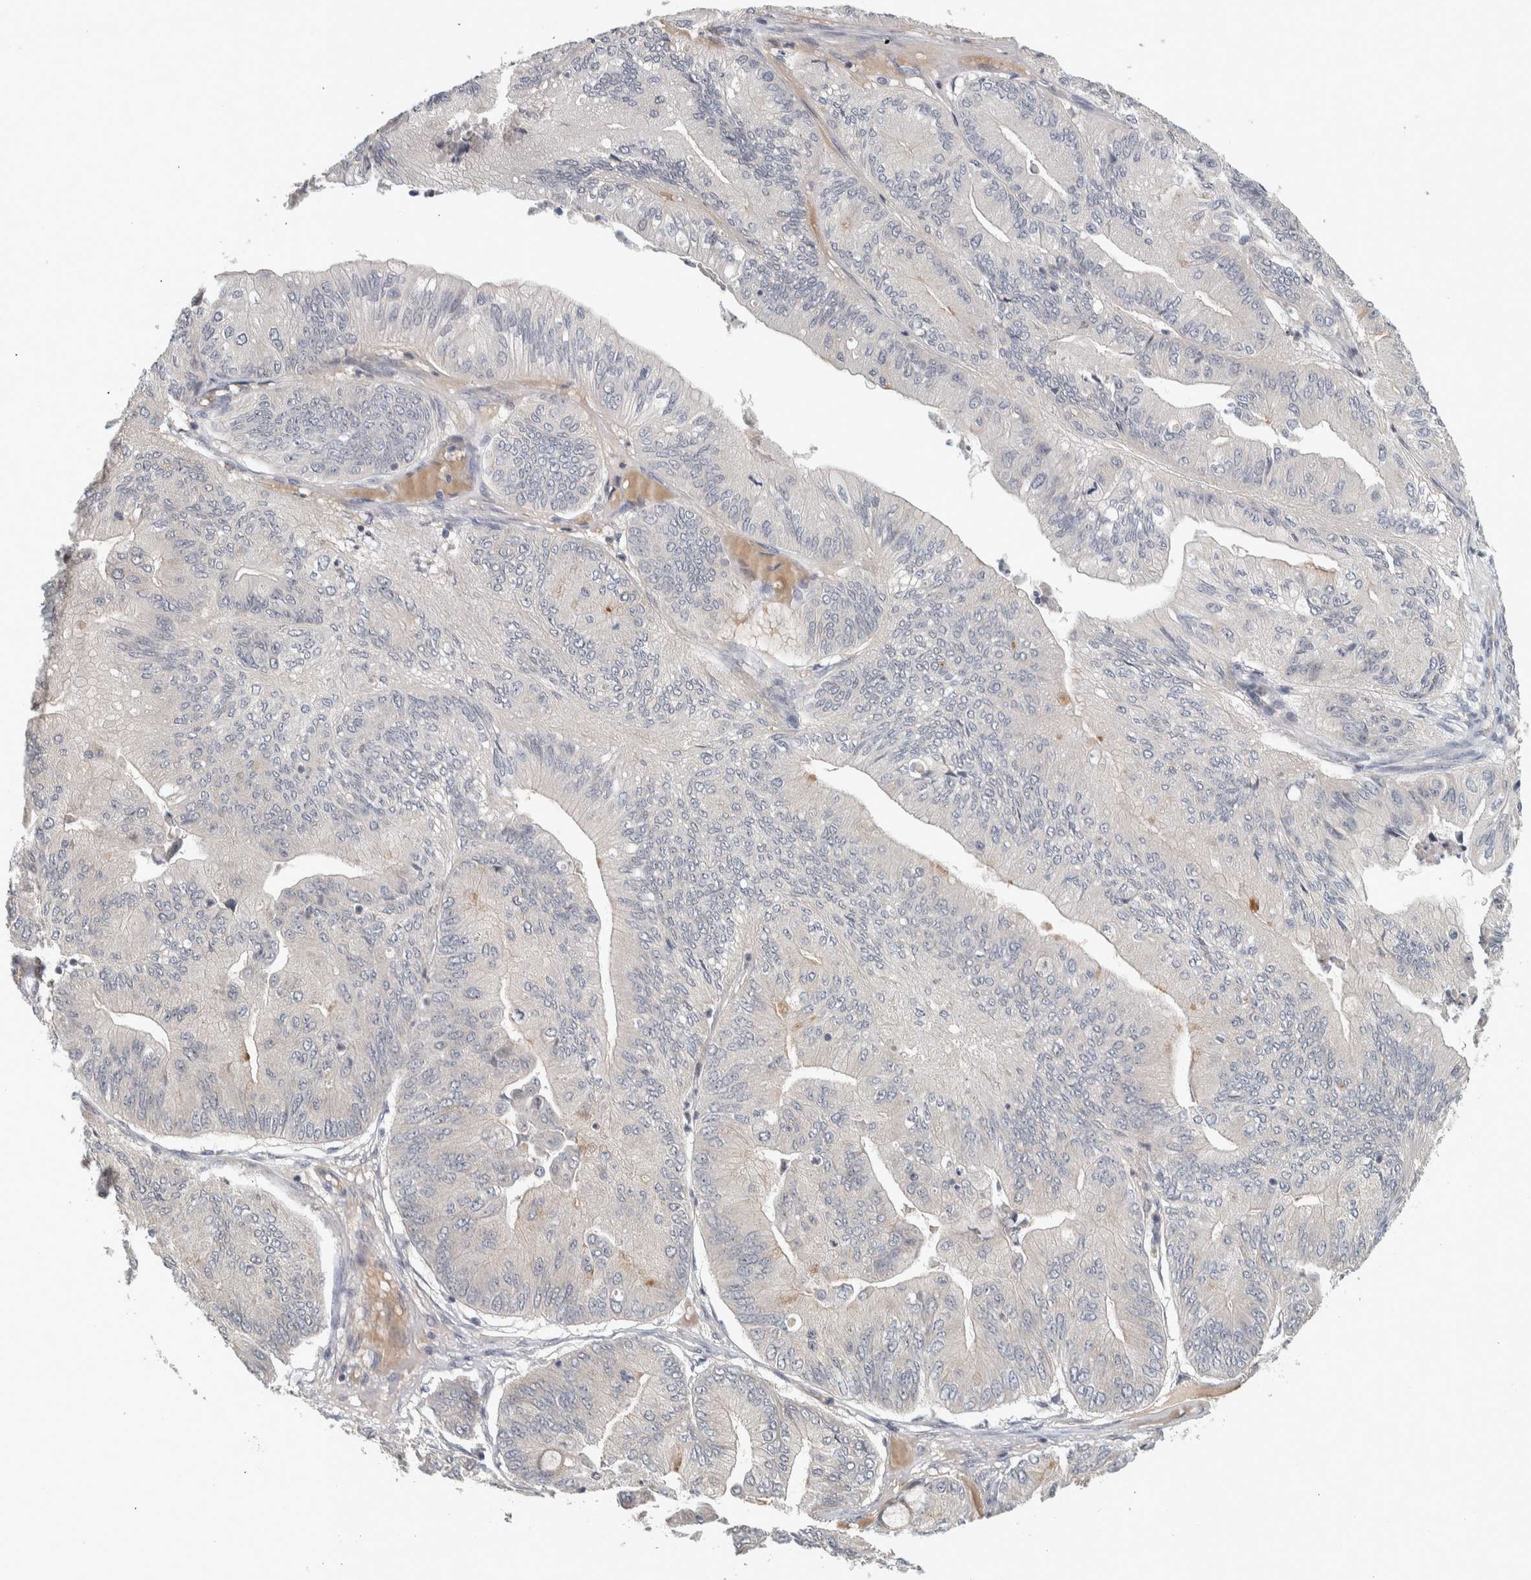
{"staining": {"intensity": "negative", "quantity": "none", "location": "none"}, "tissue": "ovarian cancer", "cell_type": "Tumor cells", "image_type": "cancer", "snomed": [{"axis": "morphology", "description": "Cystadenocarcinoma, mucinous, NOS"}, {"axis": "topography", "description": "Ovary"}], "caption": "Immunohistochemical staining of human ovarian mucinous cystadenocarcinoma shows no significant expression in tumor cells.", "gene": "AFP", "patient": {"sex": "female", "age": 61}}